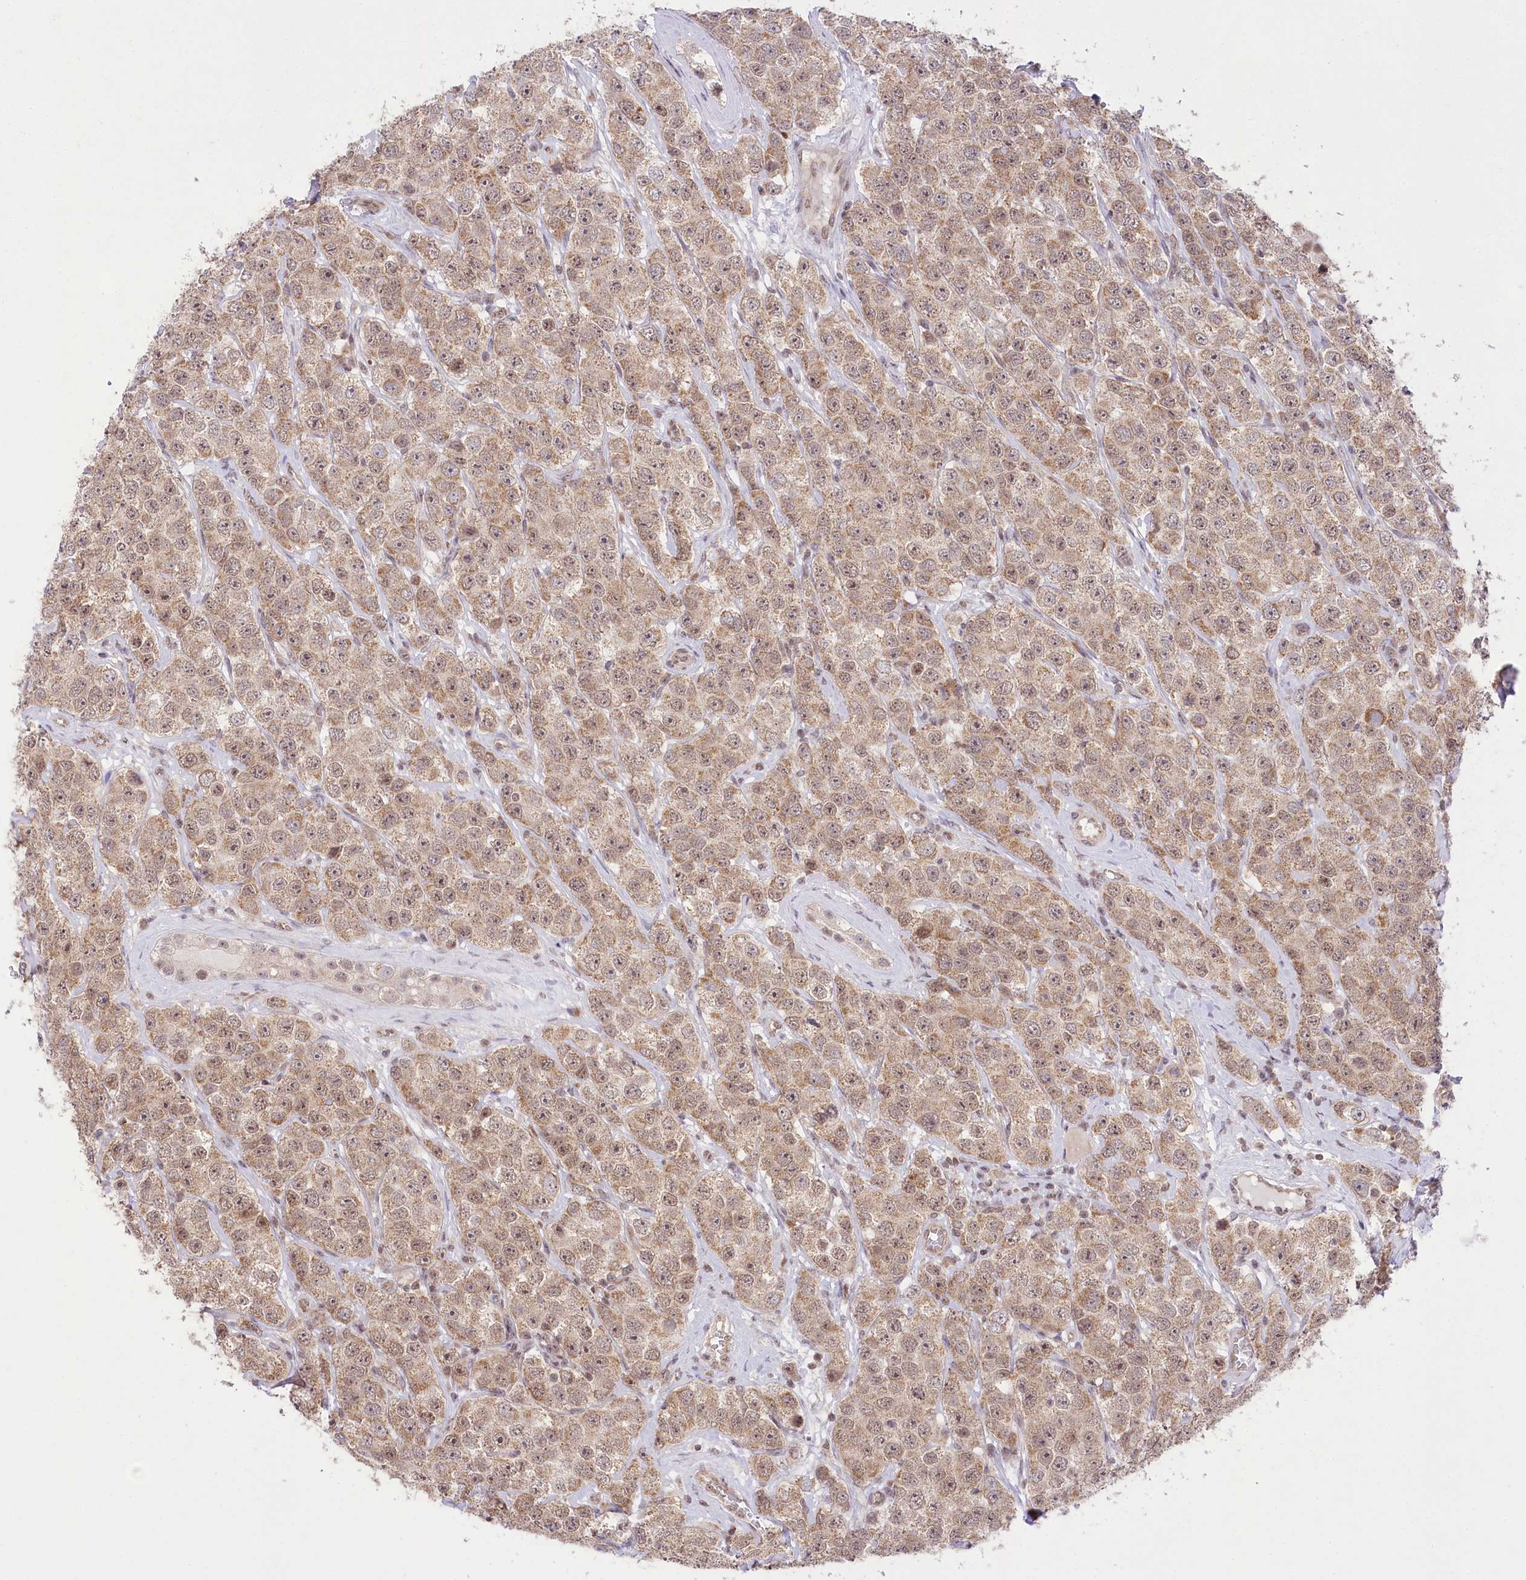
{"staining": {"intensity": "moderate", "quantity": ">75%", "location": "cytoplasmic/membranous"}, "tissue": "testis cancer", "cell_type": "Tumor cells", "image_type": "cancer", "snomed": [{"axis": "morphology", "description": "Seminoma, NOS"}, {"axis": "topography", "description": "Testis"}], "caption": "Immunohistochemical staining of testis cancer (seminoma) demonstrates moderate cytoplasmic/membranous protein expression in about >75% of tumor cells.", "gene": "ZMAT2", "patient": {"sex": "male", "age": 28}}